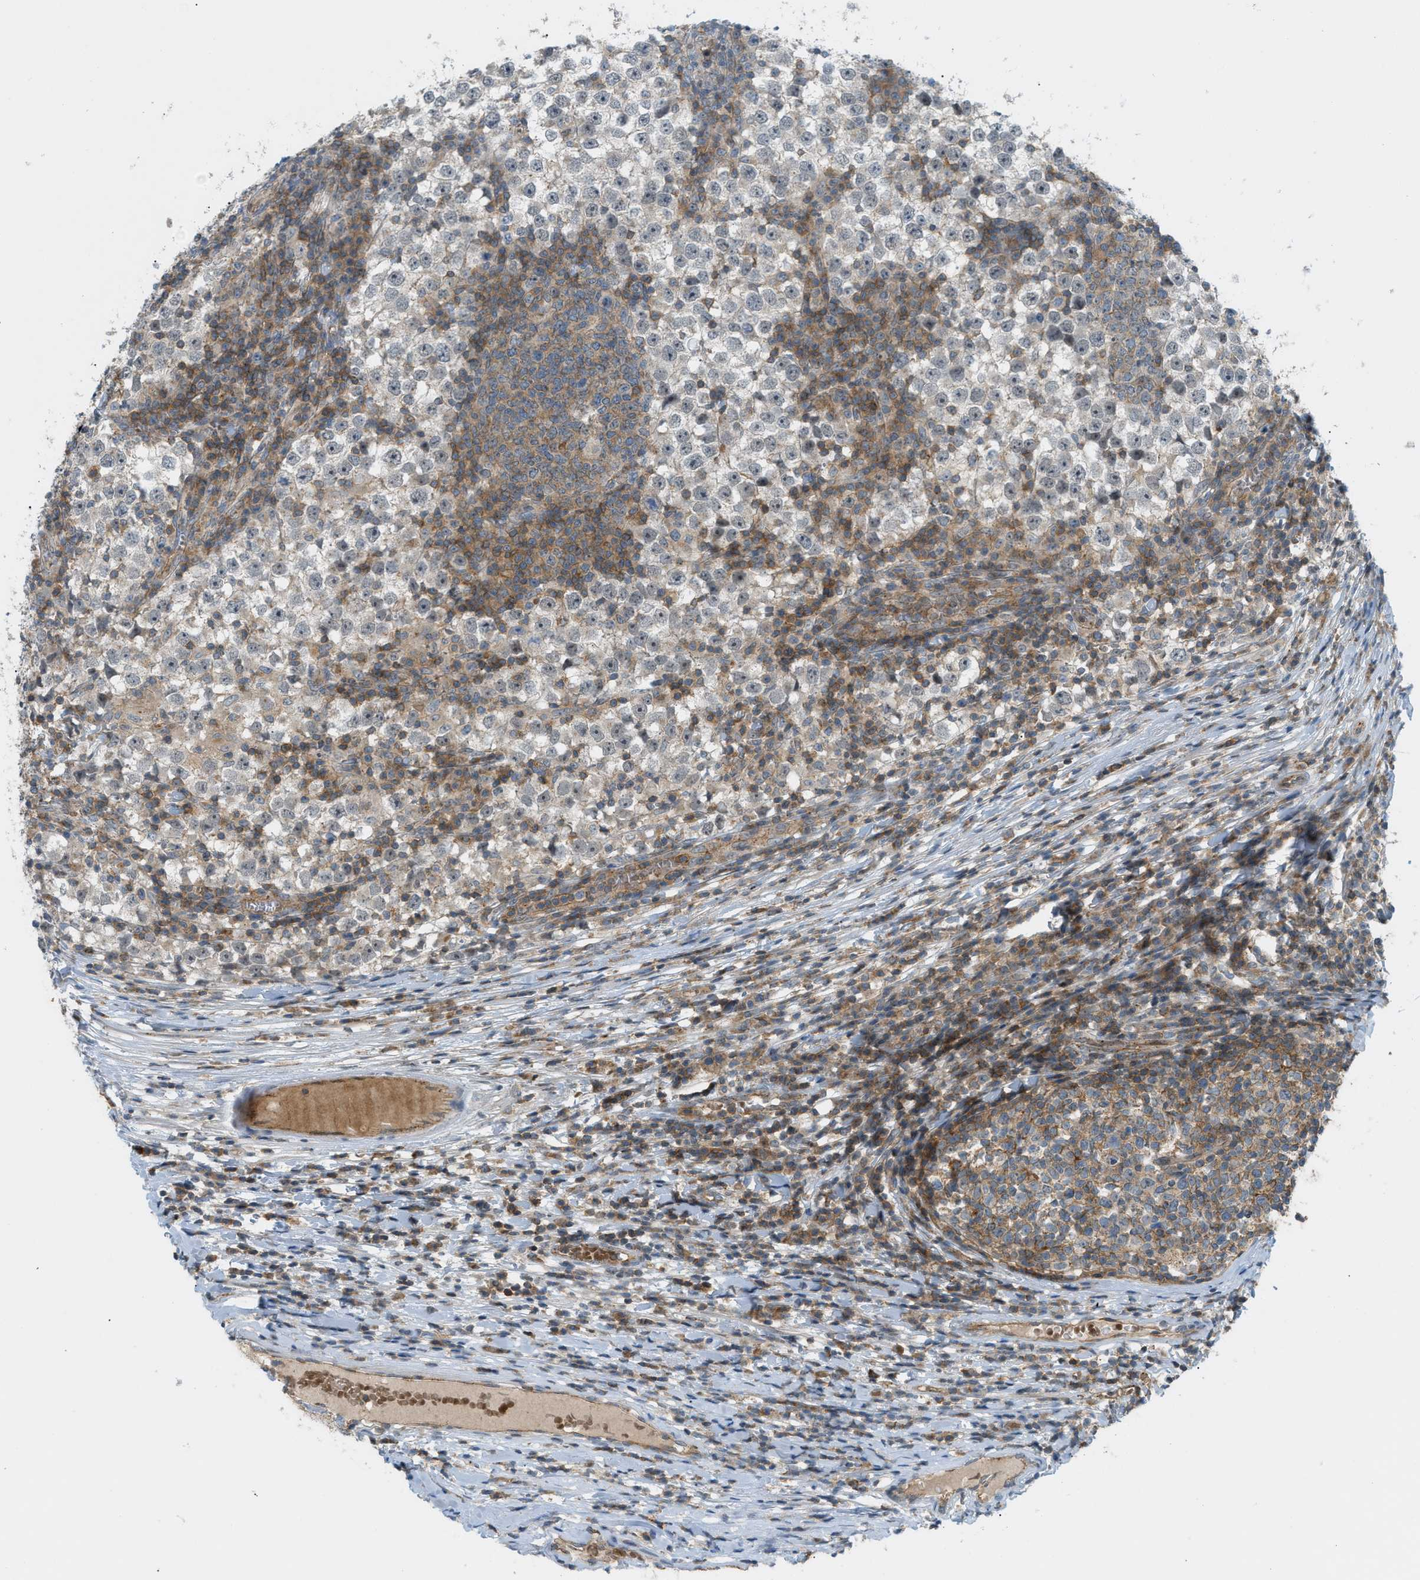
{"staining": {"intensity": "moderate", "quantity": "25%-75%", "location": "cytoplasmic/membranous"}, "tissue": "testis cancer", "cell_type": "Tumor cells", "image_type": "cancer", "snomed": [{"axis": "morphology", "description": "Seminoma, NOS"}, {"axis": "topography", "description": "Testis"}], "caption": "Moderate cytoplasmic/membranous expression is appreciated in approximately 25%-75% of tumor cells in testis cancer.", "gene": "GRK6", "patient": {"sex": "male", "age": 65}}